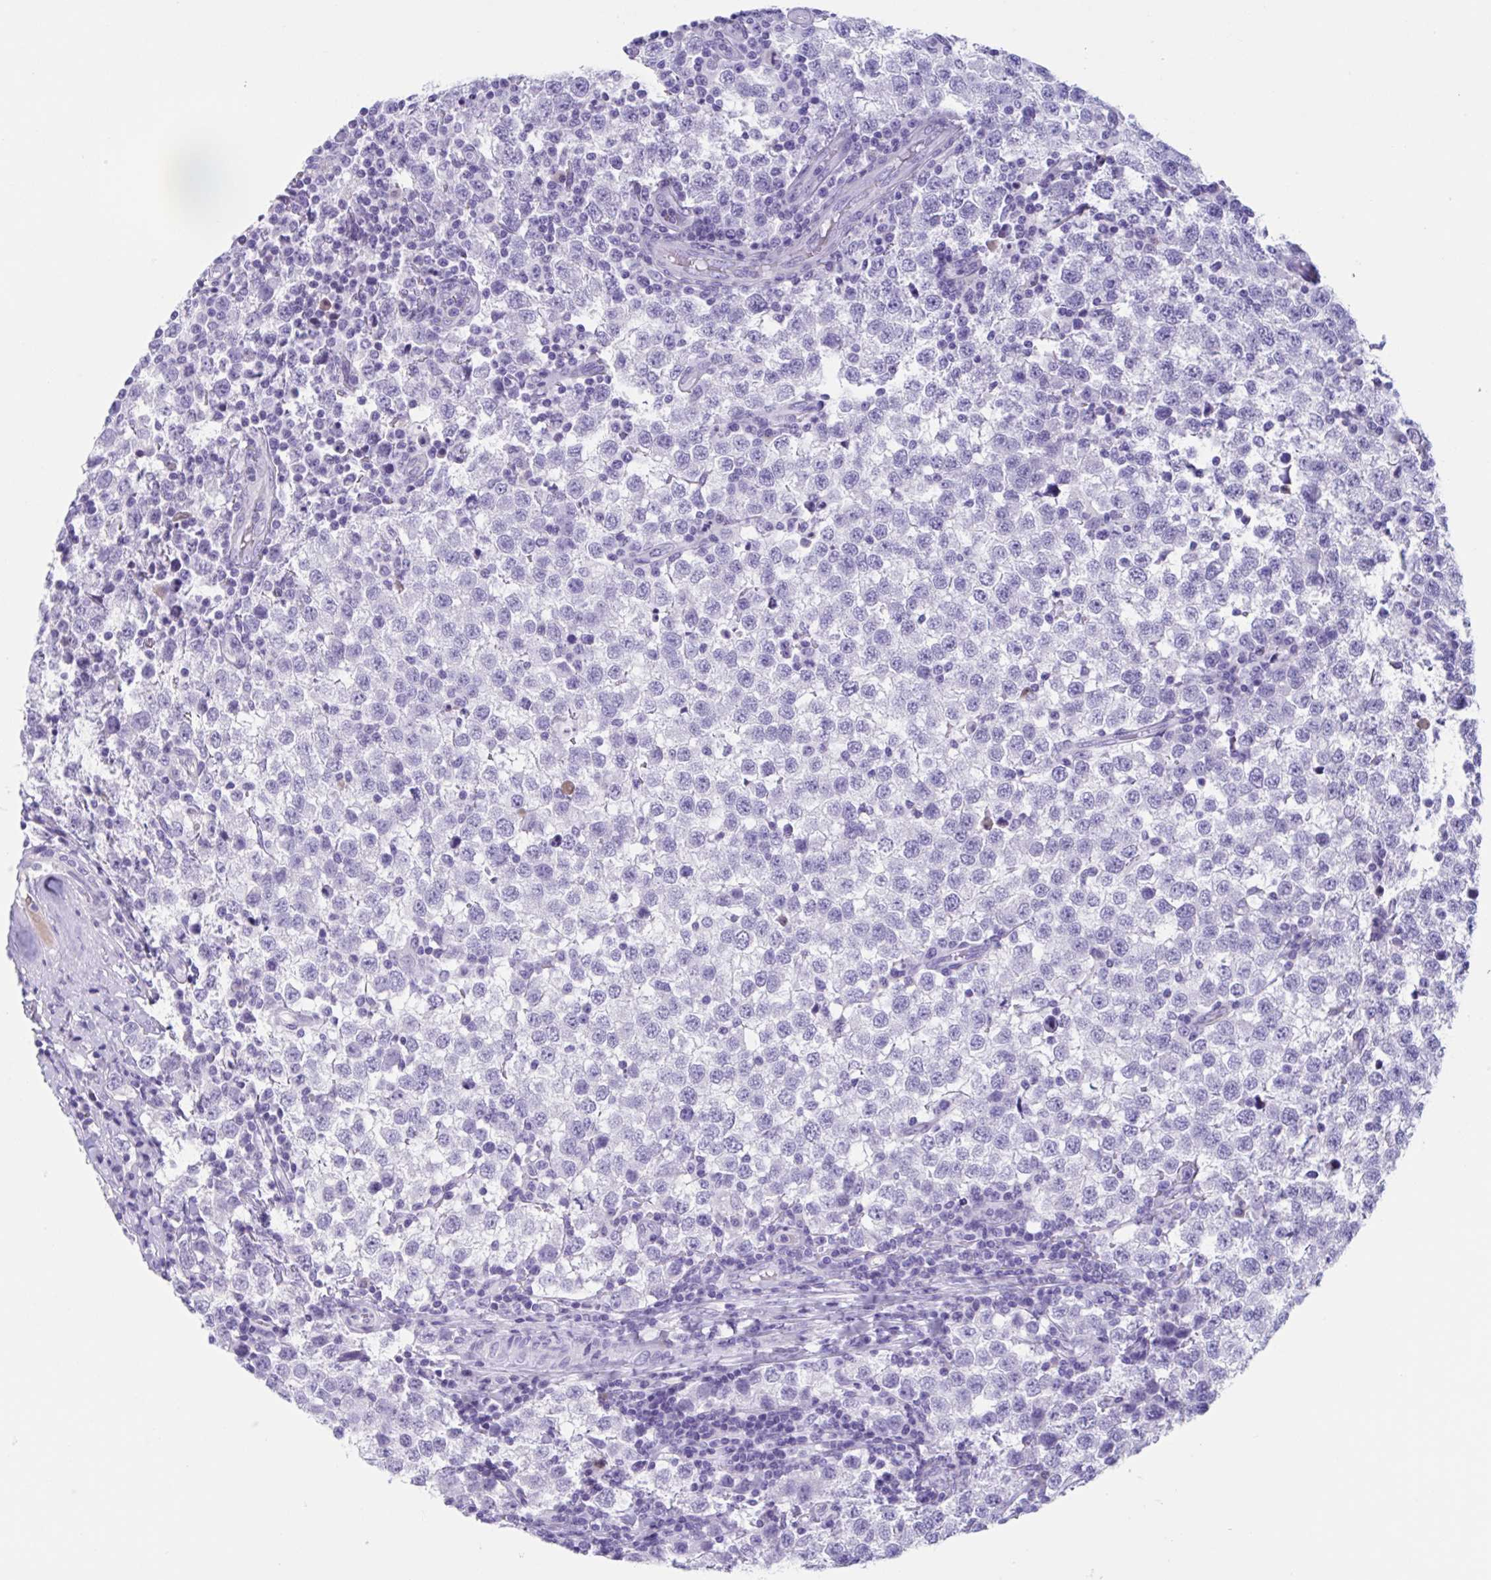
{"staining": {"intensity": "negative", "quantity": "none", "location": "none"}, "tissue": "testis cancer", "cell_type": "Tumor cells", "image_type": "cancer", "snomed": [{"axis": "morphology", "description": "Seminoma, NOS"}, {"axis": "topography", "description": "Testis"}], "caption": "IHC histopathology image of neoplastic tissue: human testis cancer stained with DAB (3,3'-diaminobenzidine) displays no significant protein expression in tumor cells.", "gene": "USP35", "patient": {"sex": "male", "age": 34}}